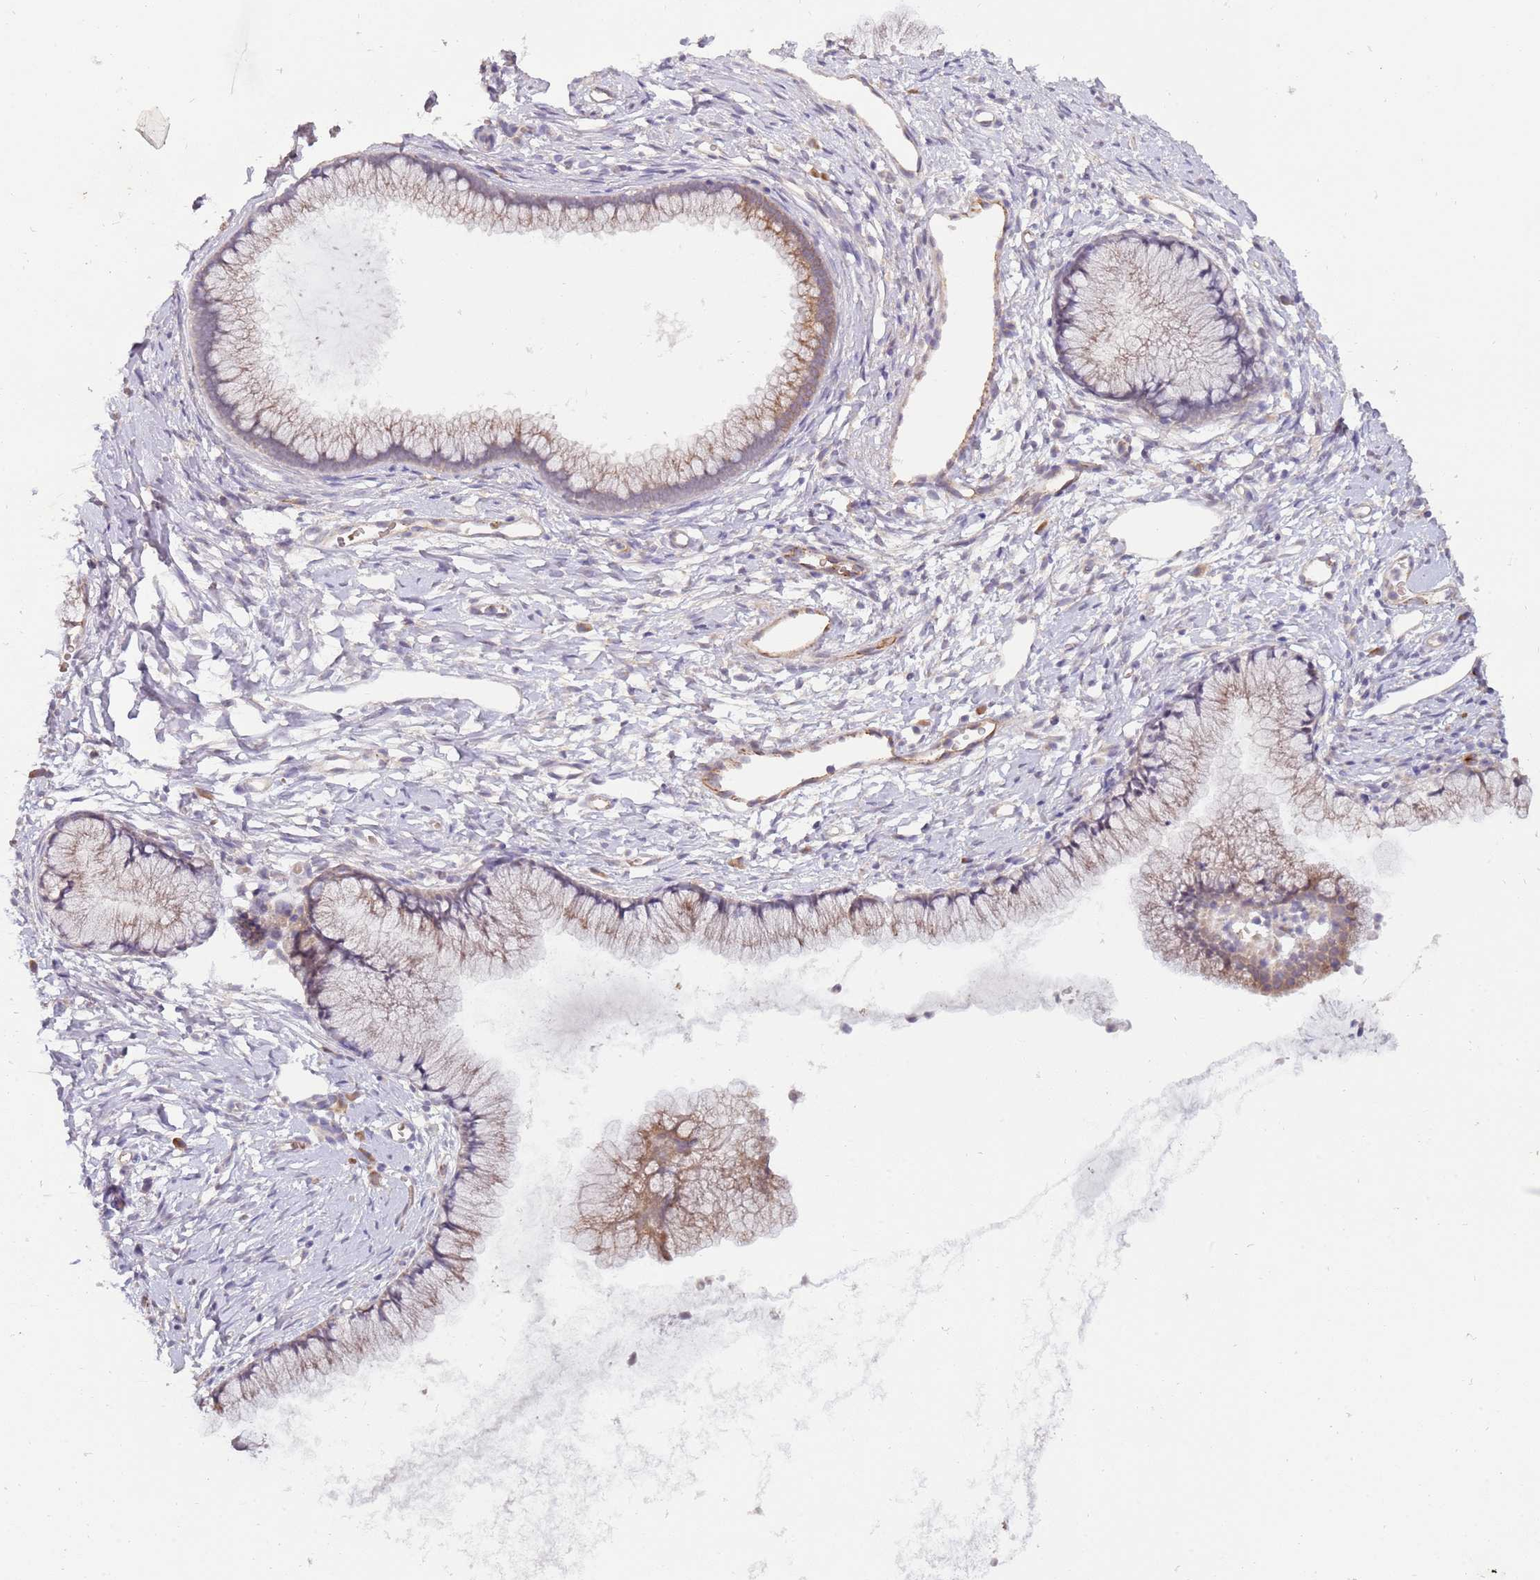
{"staining": {"intensity": "moderate", "quantity": "<25%", "location": "cytoplasmic/membranous"}, "tissue": "cervix", "cell_type": "Glandular cells", "image_type": "normal", "snomed": [{"axis": "morphology", "description": "Normal tissue, NOS"}, {"axis": "topography", "description": "Cervix"}], "caption": "Glandular cells reveal low levels of moderate cytoplasmic/membranous positivity in about <25% of cells in unremarkable cervix. The protein is shown in brown color, while the nuclei are stained blue.", "gene": "NMUR2", "patient": {"sex": "female", "age": 40}}